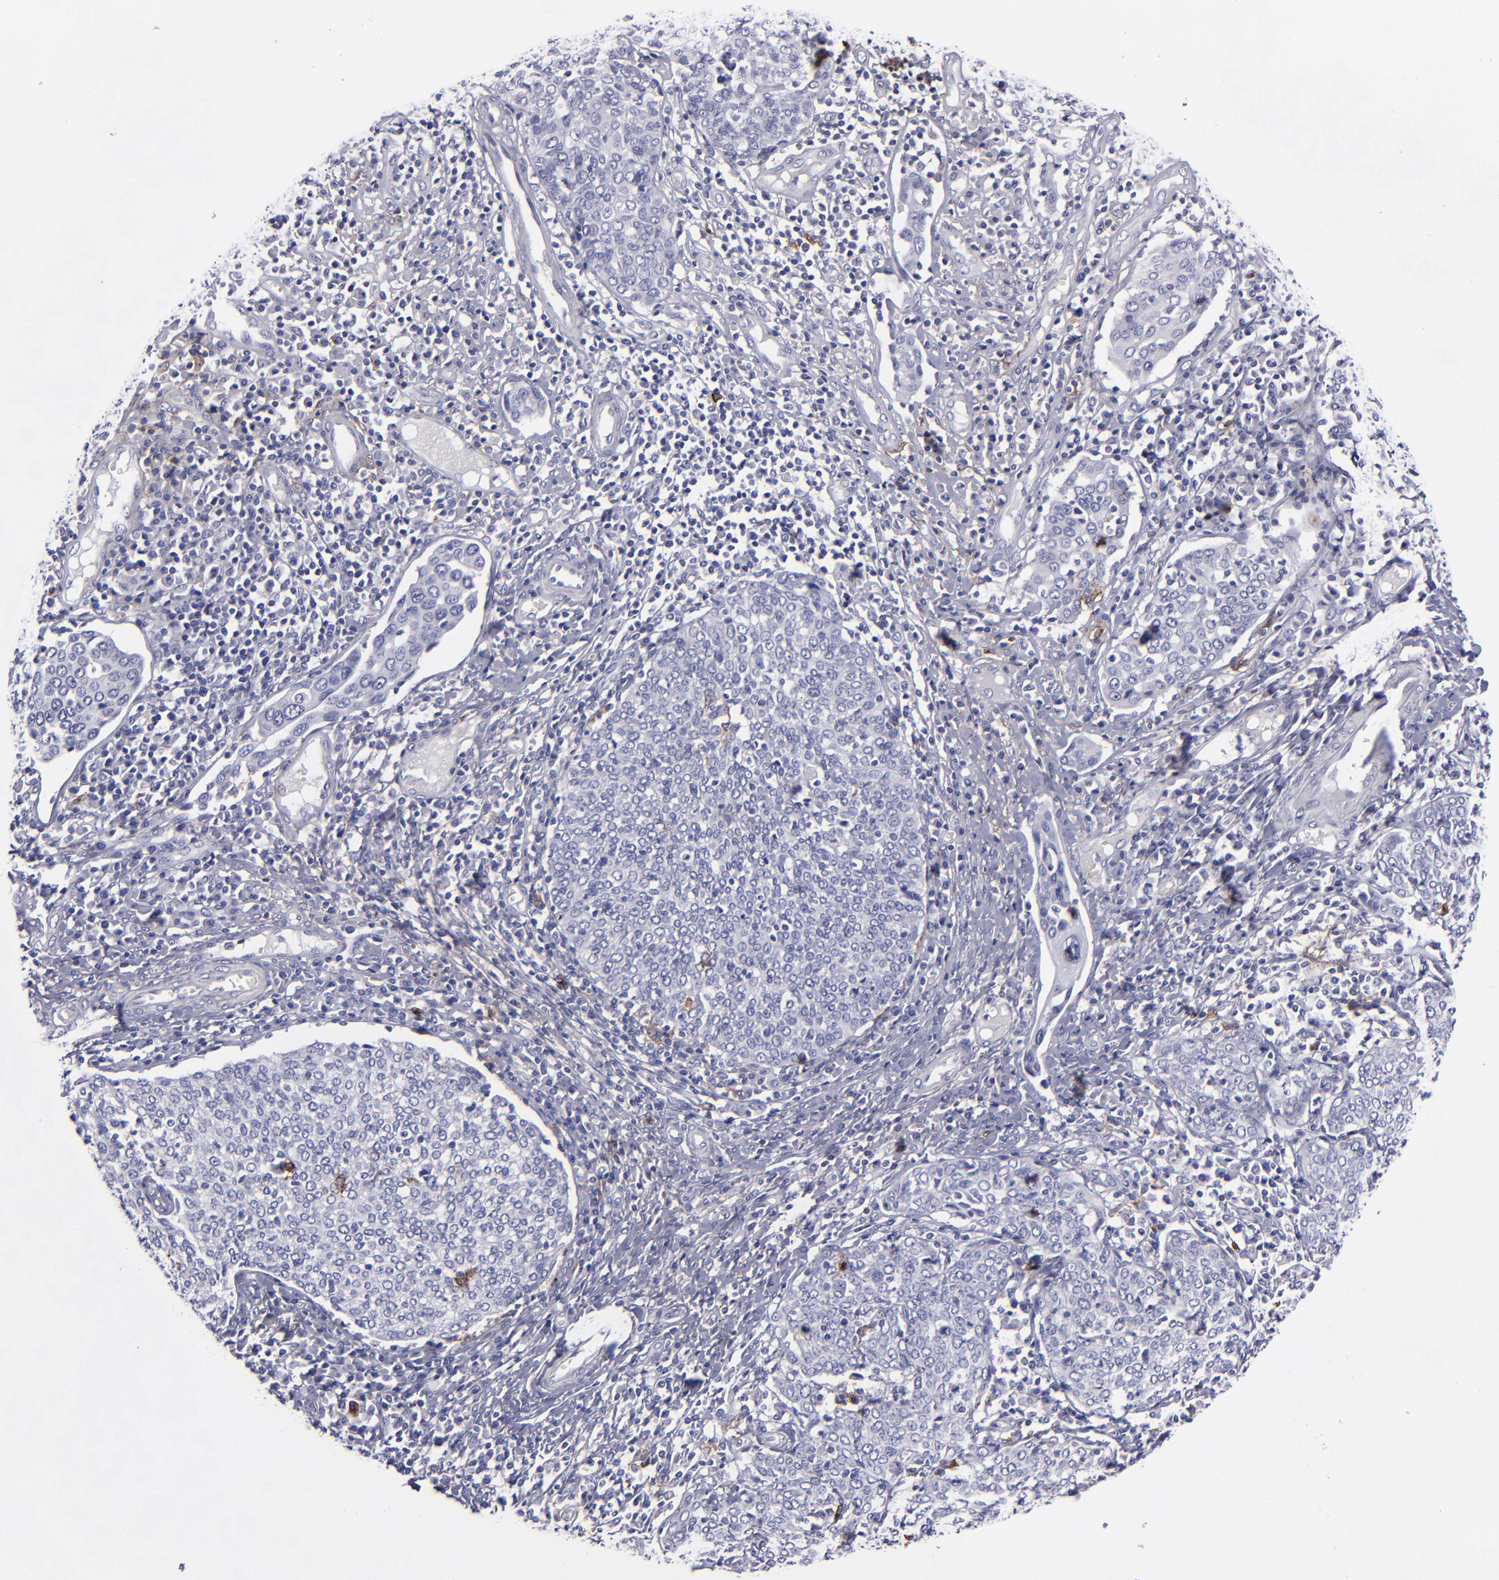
{"staining": {"intensity": "negative", "quantity": "none", "location": "none"}, "tissue": "cervical cancer", "cell_type": "Tumor cells", "image_type": "cancer", "snomed": [{"axis": "morphology", "description": "Squamous cell carcinoma, NOS"}, {"axis": "topography", "description": "Cervix"}], "caption": "Cervical squamous cell carcinoma stained for a protein using IHC exhibits no expression tumor cells.", "gene": "ANPEP", "patient": {"sex": "female", "age": 40}}